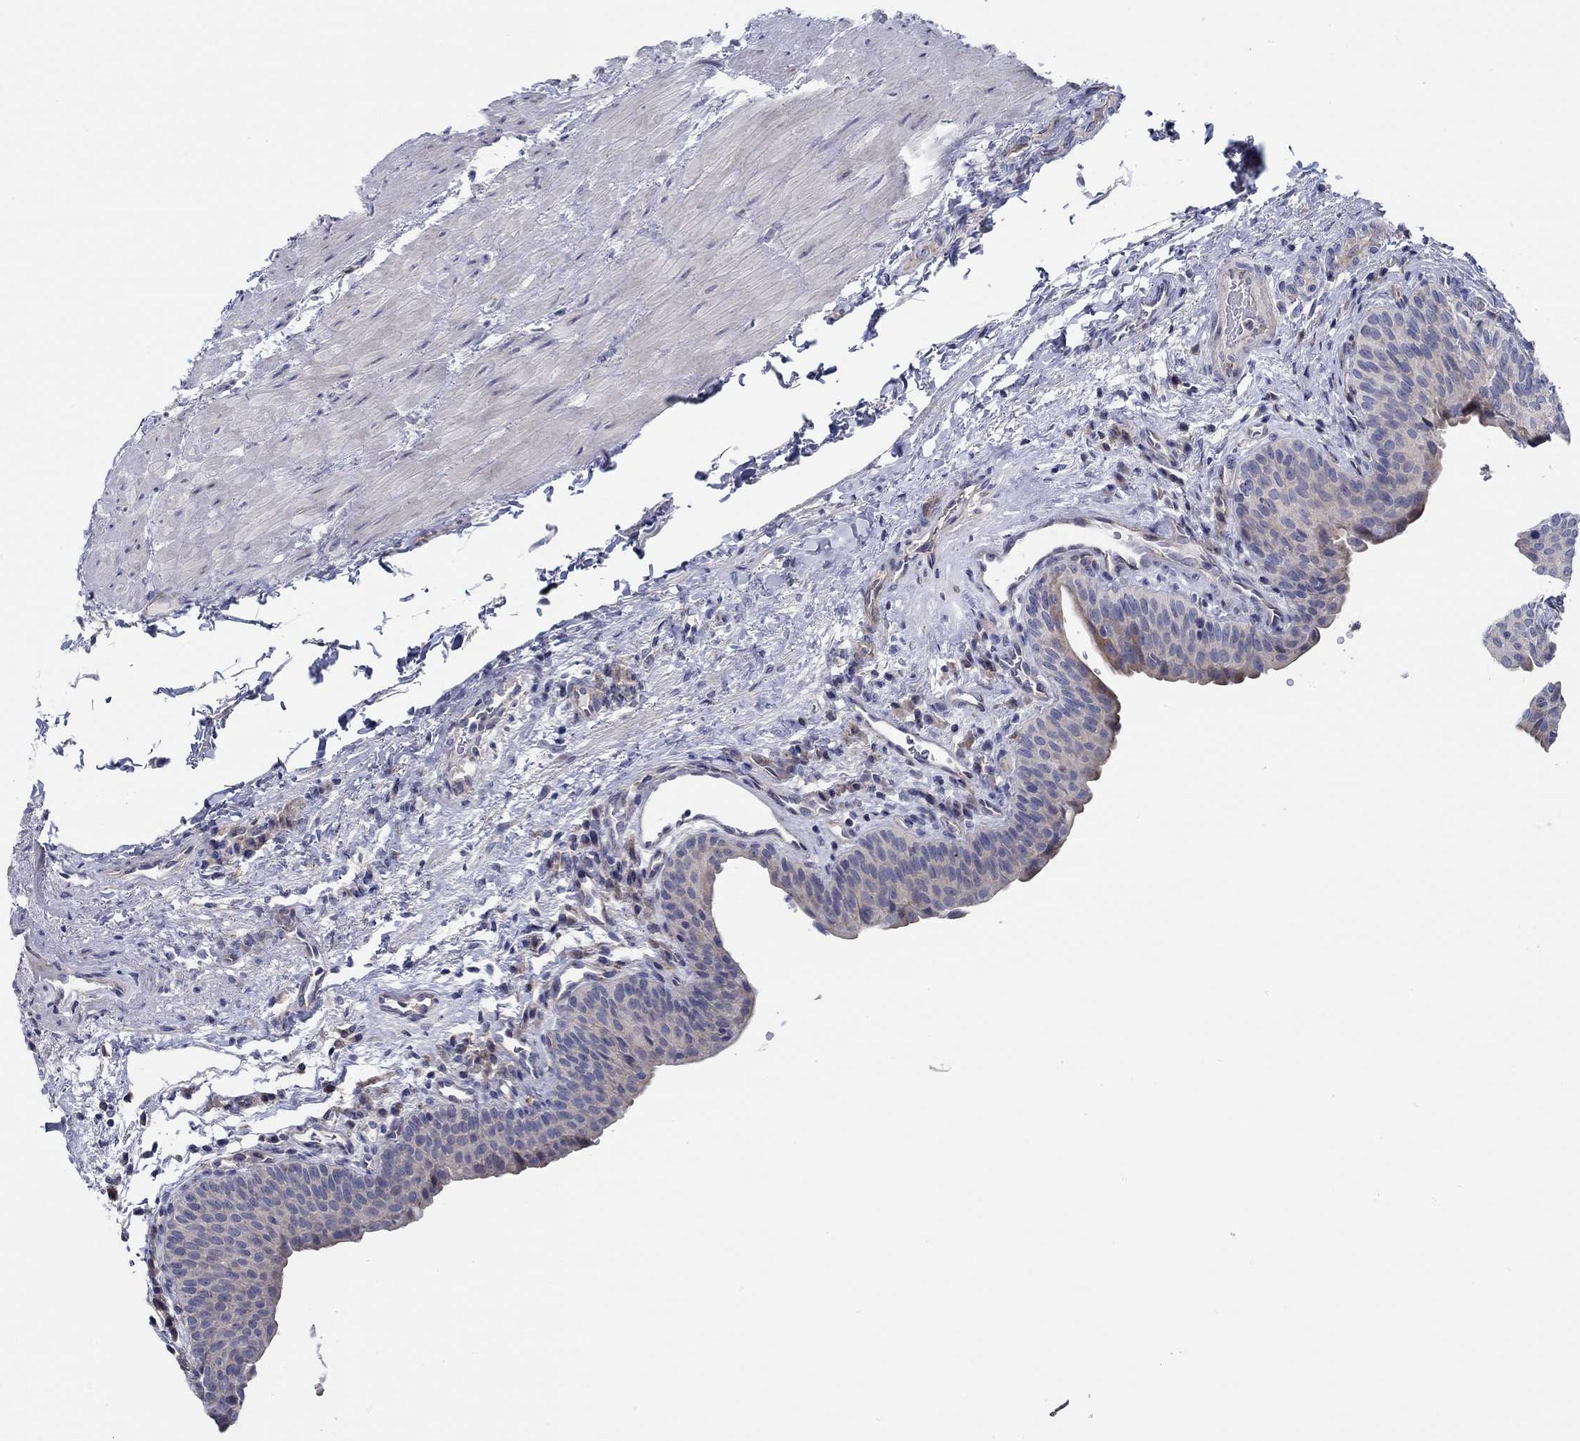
{"staining": {"intensity": "moderate", "quantity": "<25%", "location": "cytoplasmic/membranous"}, "tissue": "urinary bladder", "cell_type": "Urothelial cells", "image_type": "normal", "snomed": [{"axis": "morphology", "description": "Normal tissue, NOS"}, {"axis": "topography", "description": "Urinary bladder"}], "caption": "Protein staining shows moderate cytoplasmic/membranous staining in about <25% of urothelial cells in benign urinary bladder.", "gene": "CFAP61", "patient": {"sex": "male", "age": 66}}